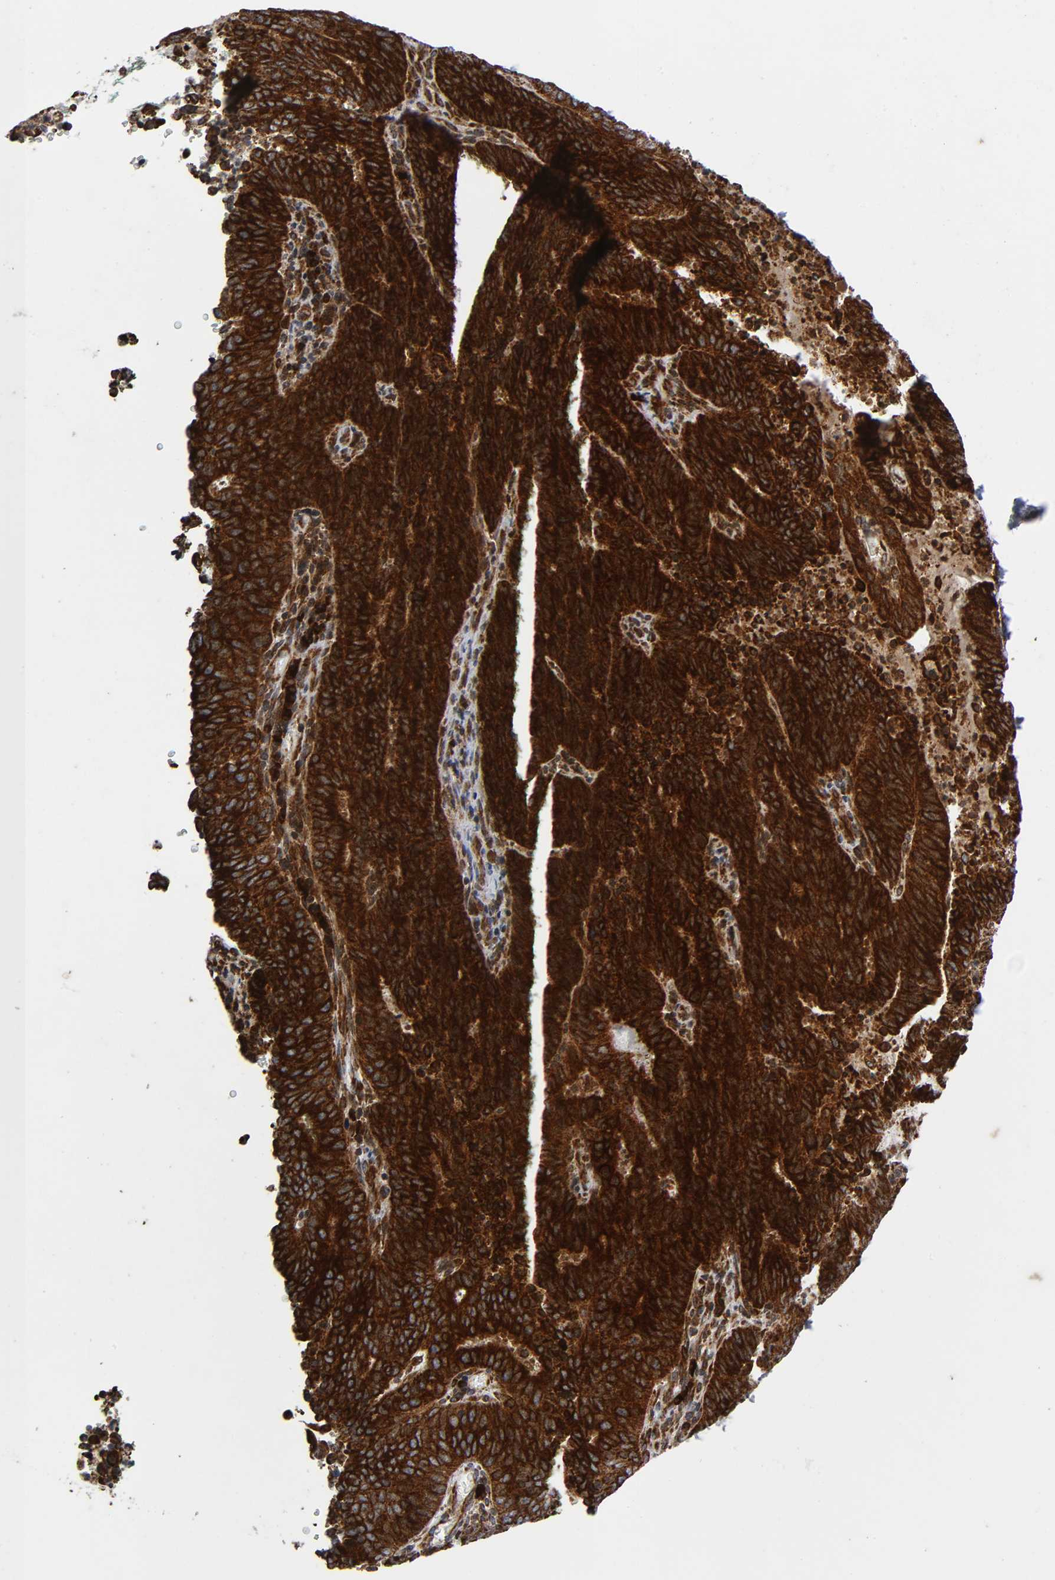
{"staining": {"intensity": "strong", "quantity": ">75%", "location": "cytoplasmic/membranous"}, "tissue": "cervical cancer", "cell_type": "Tumor cells", "image_type": "cancer", "snomed": [{"axis": "morphology", "description": "Adenocarcinoma, NOS"}, {"axis": "topography", "description": "Cervix"}], "caption": "Immunohistochemistry (DAB (3,3'-diaminobenzidine)) staining of human adenocarcinoma (cervical) exhibits strong cytoplasmic/membranous protein positivity in approximately >75% of tumor cells. (brown staining indicates protein expression, while blue staining denotes nuclei).", "gene": "MAP3K1", "patient": {"sex": "female", "age": 44}}